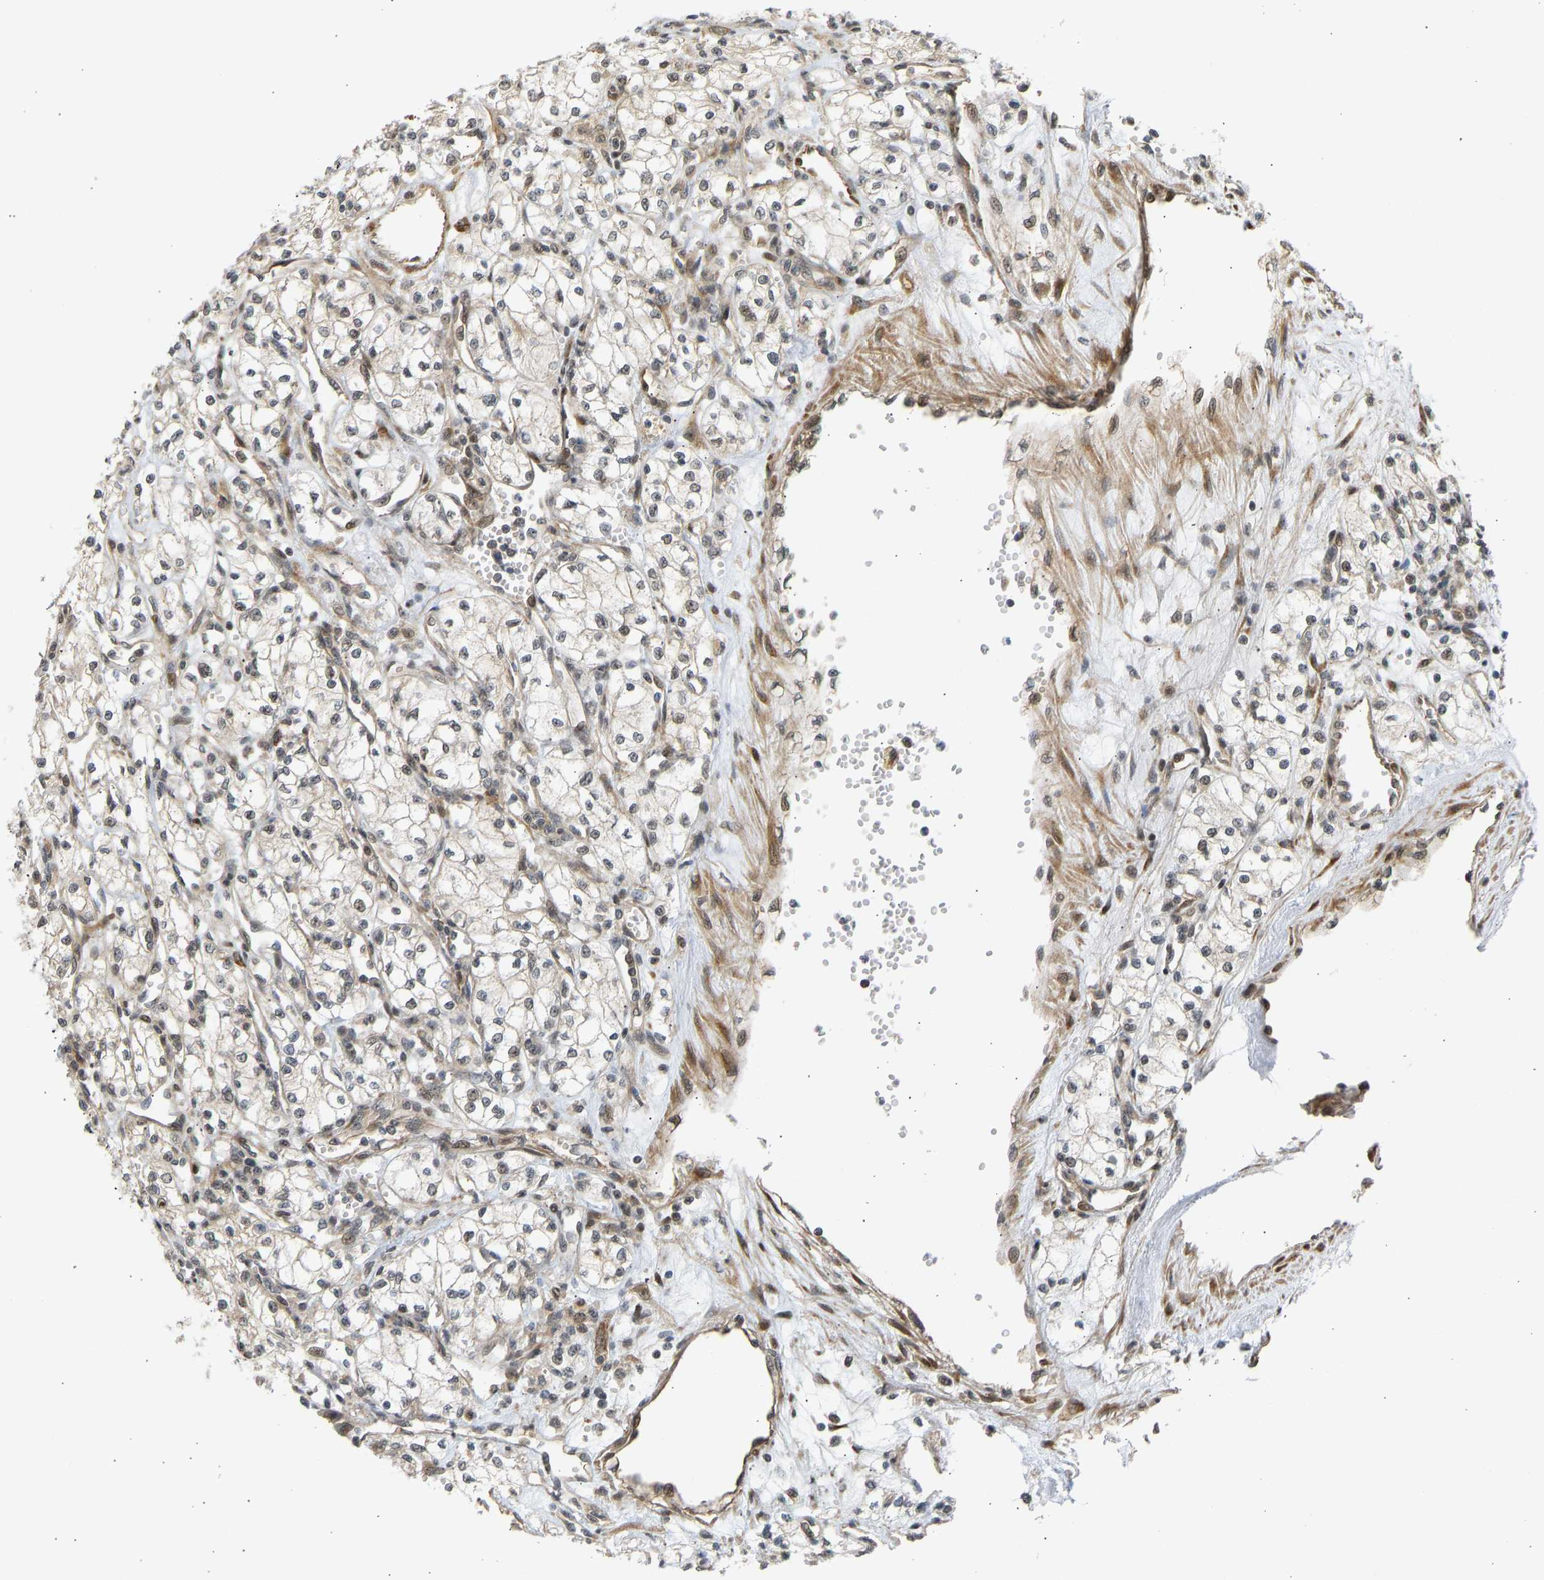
{"staining": {"intensity": "negative", "quantity": "none", "location": "none"}, "tissue": "renal cancer", "cell_type": "Tumor cells", "image_type": "cancer", "snomed": [{"axis": "morphology", "description": "Adenocarcinoma, NOS"}, {"axis": "topography", "description": "Kidney"}], "caption": "An IHC micrograph of renal cancer (adenocarcinoma) is shown. There is no staining in tumor cells of renal cancer (adenocarcinoma).", "gene": "BAG1", "patient": {"sex": "male", "age": 59}}